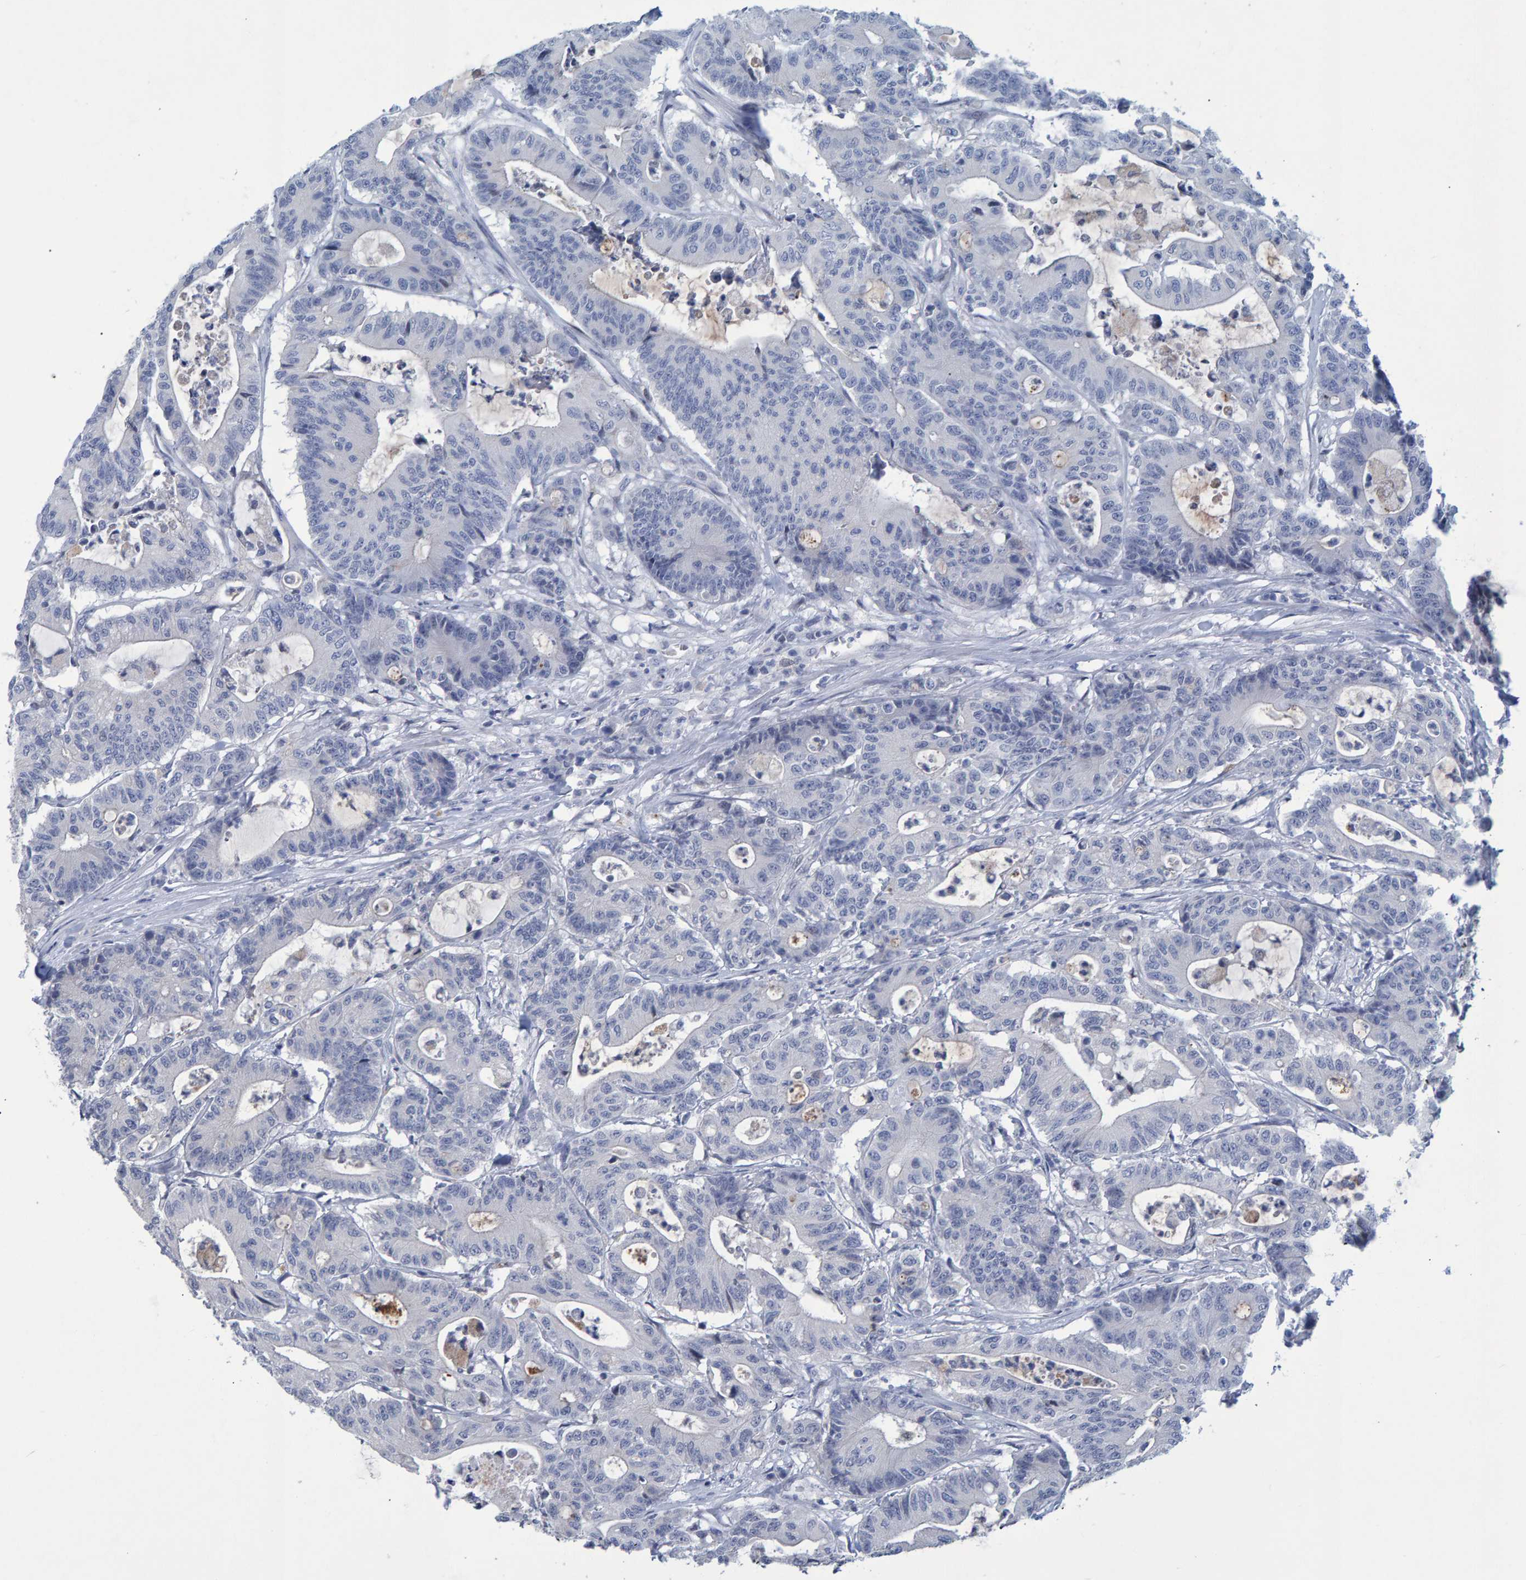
{"staining": {"intensity": "negative", "quantity": "none", "location": "none"}, "tissue": "colorectal cancer", "cell_type": "Tumor cells", "image_type": "cancer", "snomed": [{"axis": "morphology", "description": "Adenocarcinoma, NOS"}, {"axis": "topography", "description": "Colon"}], "caption": "This micrograph is of colorectal cancer stained with immunohistochemistry (IHC) to label a protein in brown with the nuclei are counter-stained blue. There is no expression in tumor cells.", "gene": "PROCA1", "patient": {"sex": "female", "age": 84}}